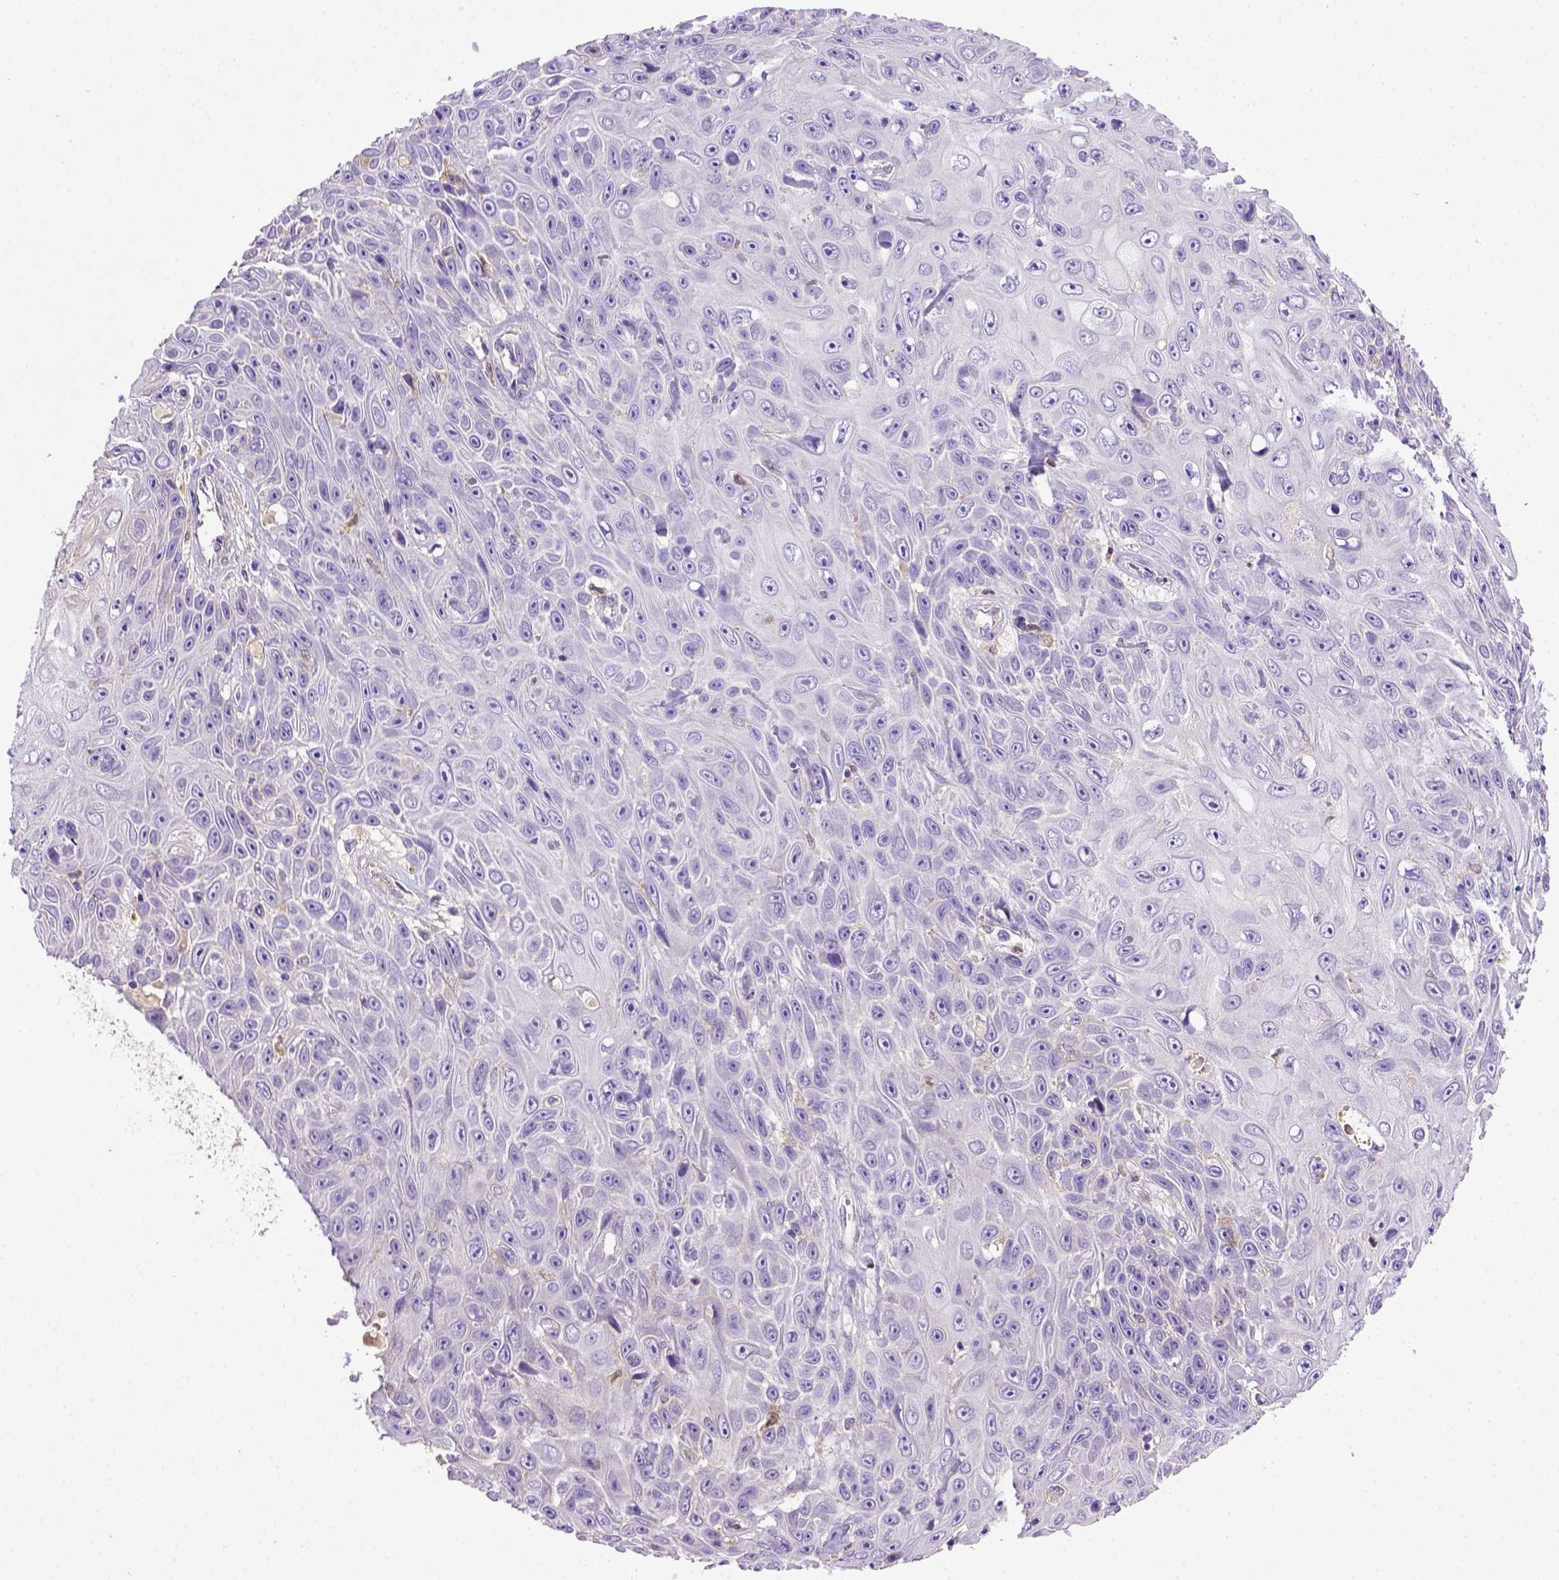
{"staining": {"intensity": "negative", "quantity": "none", "location": "none"}, "tissue": "skin cancer", "cell_type": "Tumor cells", "image_type": "cancer", "snomed": [{"axis": "morphology", "description": "Squamous cell carcinoma, NOS"}, {"axis": "topography", "description": "Skin"}], "caption": "Immunohistochemistry (IHC) of skin cancer (squamous cell carcinoma) exhibits no staining in tumor cells.", "gene": "DEPDC1B", "patient": {"sex": "male", "age": 82}}